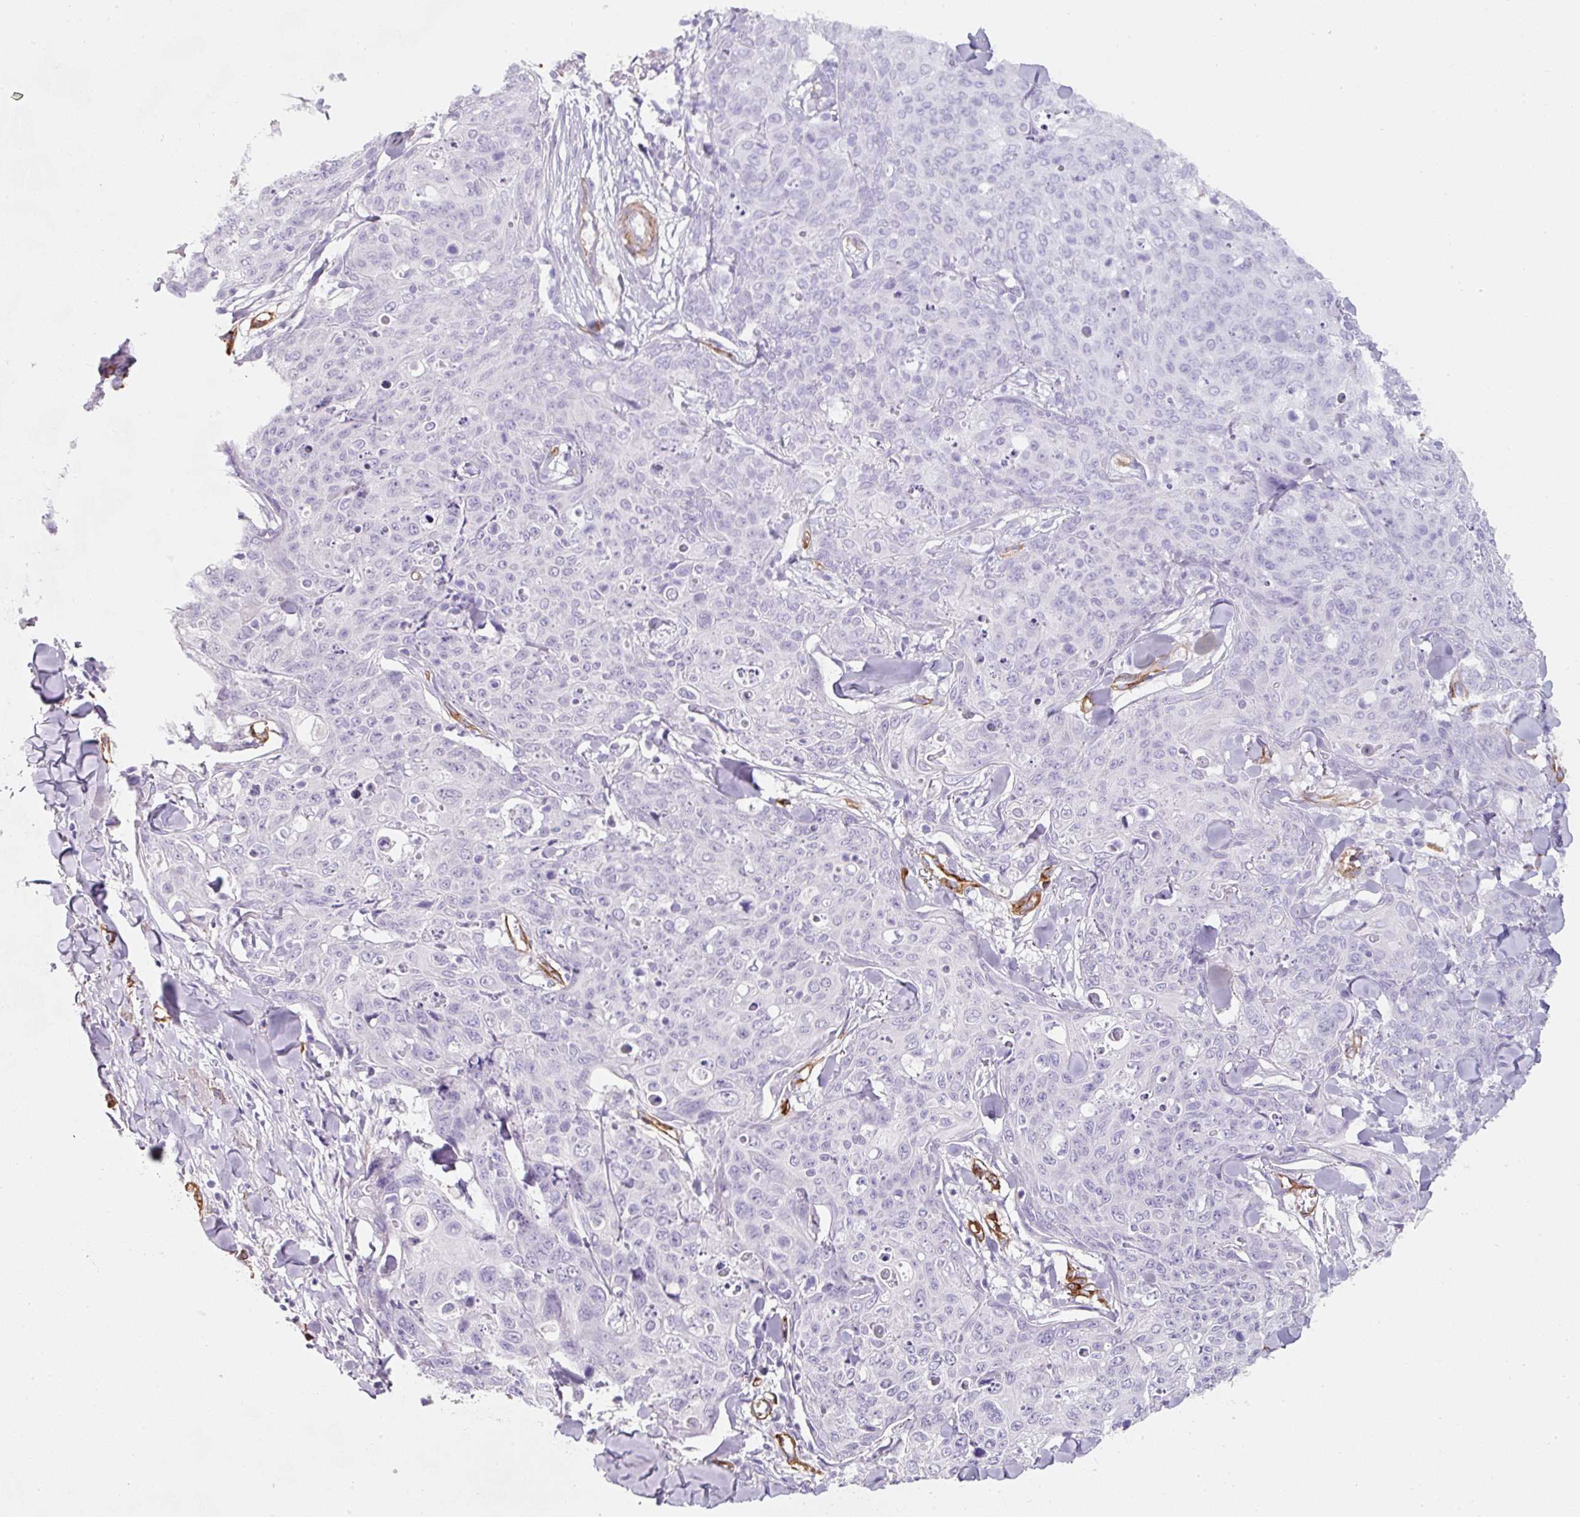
{"staining": {"intensity": "negative", "quantity": "none", "location": "none"}, "tissue": "skin cancer", "cell_type": "Tumor cells", "image_type": "cancer", "snomed": [{"axis": "morphology", "description": "Squamous cell carcinoma, NOS"}, {"axis": "topography", "description": "Skin"}, {"axis": "topography", "description": "Vulva"}], "caption": "Tumor cells are negative for brown protein staining in skin cancer (squamous cell carcinoma).", "gene": "LOXL4", "patient": {"sex": "female", "age": 85}}